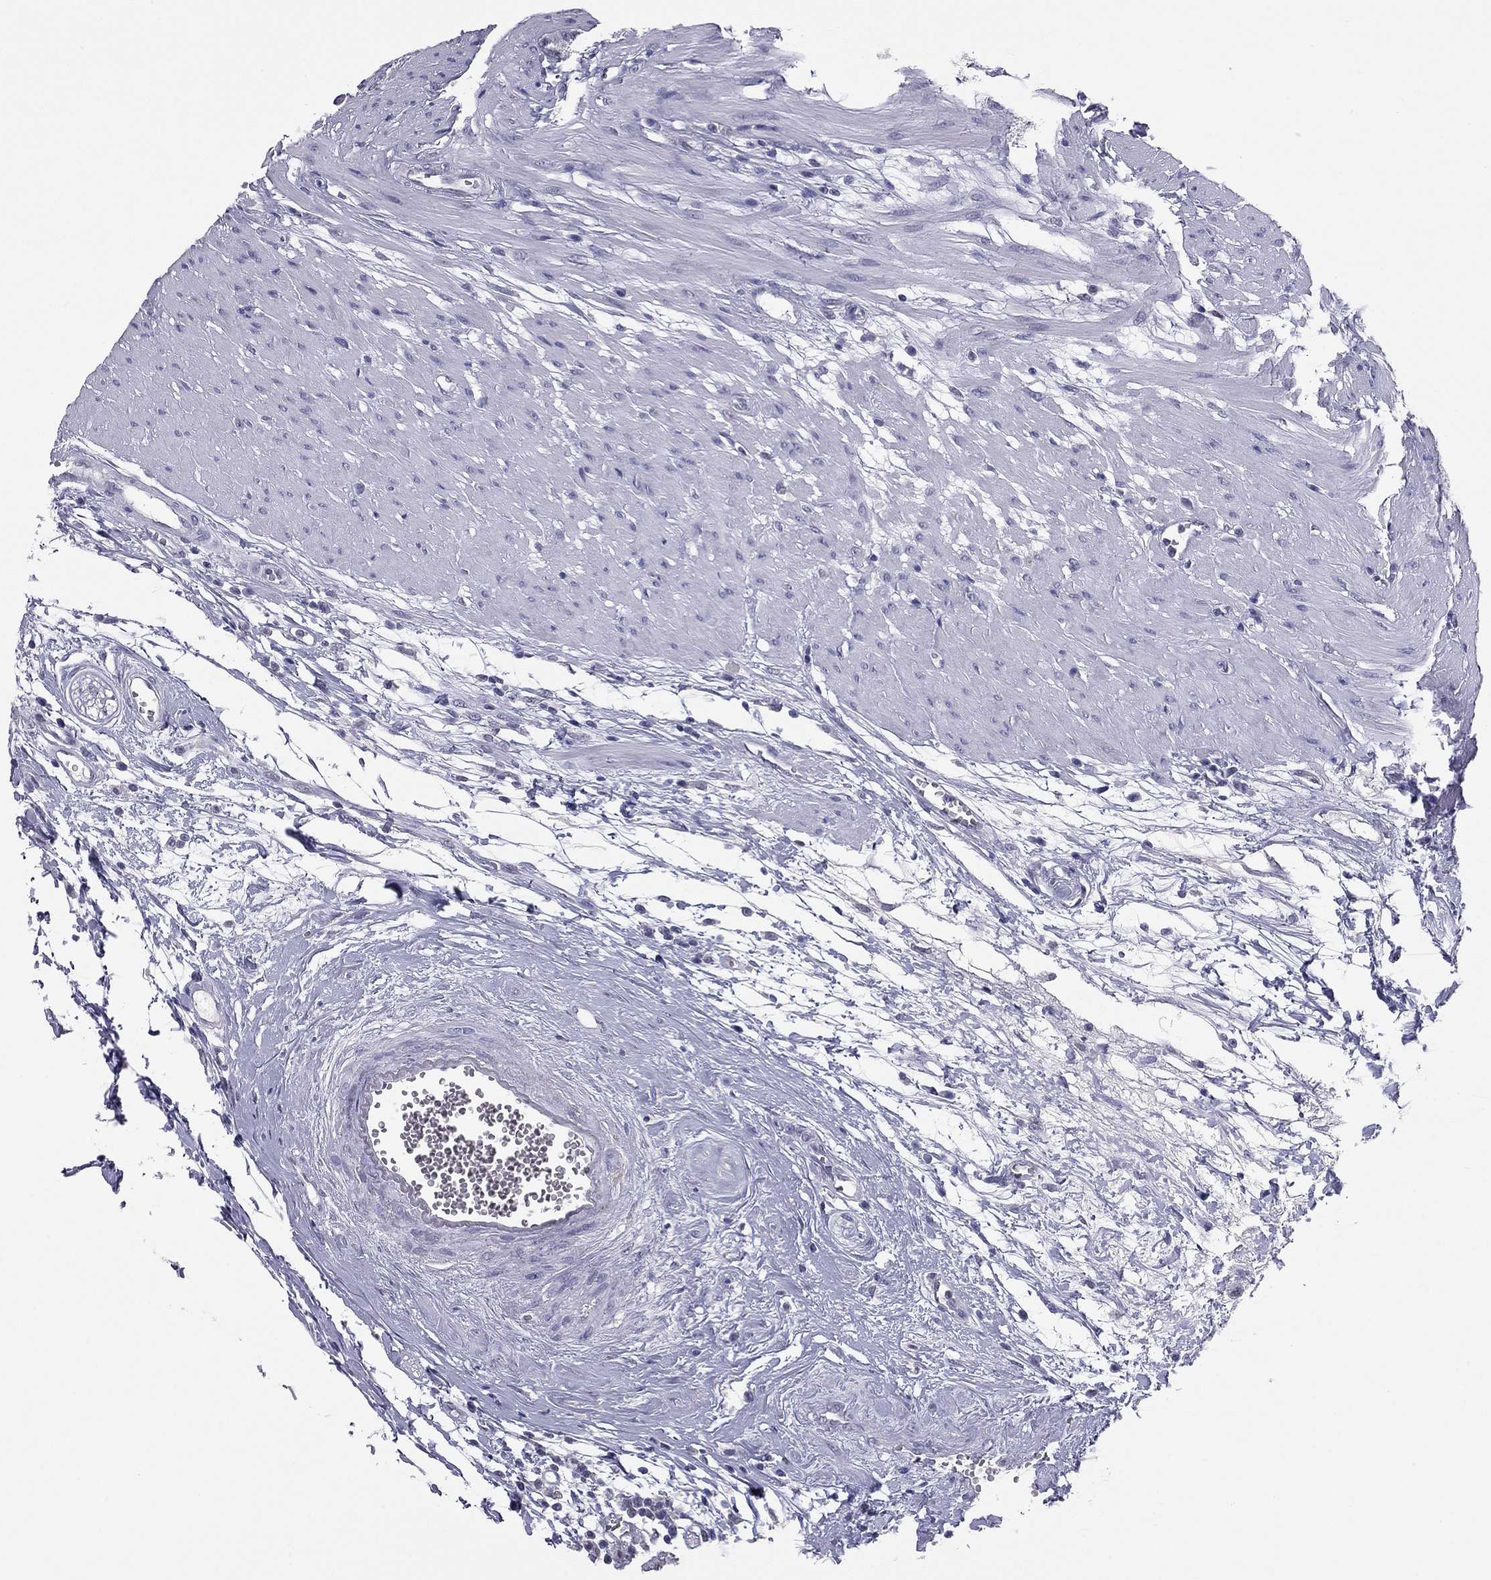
{"staining": {"intensity": "weak", "quantity": "<25%", "location": "nuclear"}, "tissue": "seminal vesicle", "cell_type": "Glandular cells", "image_type": "normal", "snomed": [{"axis": "morphology", "description": "Normal tissue, NOS"}, {"axis": "morphology", "description": "Urothelial carcinoma, NOS"}, {"axis": "topography", "description": "Urinary bladder"}, {"axis": "topography", "description": "Seminal veicle"}], "caption": "IHC of benign human seminal vesicle reveals no expression in glandular cells. (Stains: DAB immunohistochemistry with hematoxylin counter stain, Microscopy: brightfield microscopy at high magnification).", "gene": "DOT1L", "patient": {"sex": "male", "age": 76}}